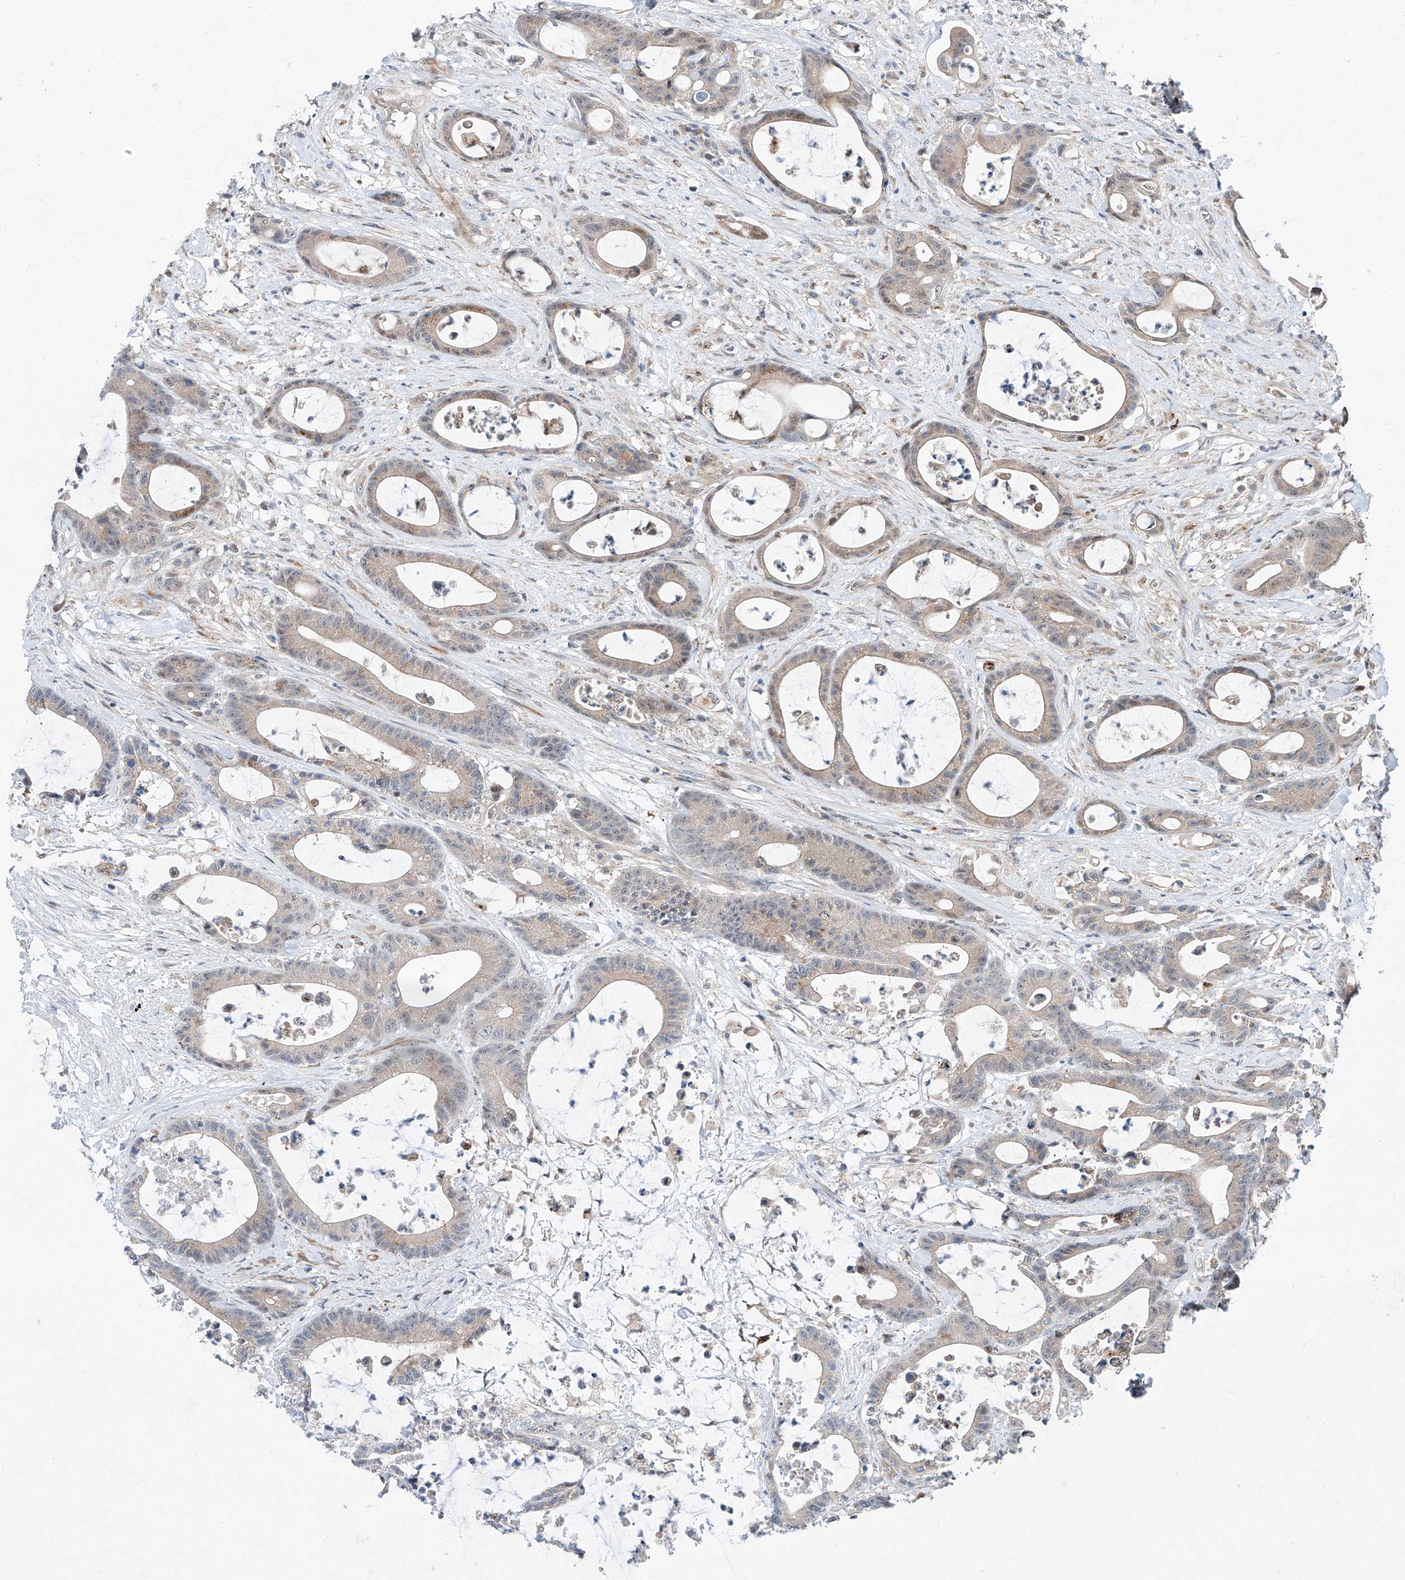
{"staining": {"intensity": "moderate", "quantity": "<25%", "location": "cytoplasmic/membranous"}, "tissue": "colorectal cancer", "cell_type": "Tumor cells", "image_type": "cancer", "snomed": [{"axis": "morphology", "description": "Adenocarcinoma, NOS"}, {"axis": "topography", "description": "Colon"}], "caption": "Colorectal cancer stained for a protein reveals moderate cytoplasmic/membranous positivity in tumor cells. Using DAB (3,3'-diaminobenzidine) (brown) and hematoxylin (blue) stains, captured at high magnification using brightfield microscopy.", "gene": "CLDND1", "patient": {"sex": "female", "age": 84}}